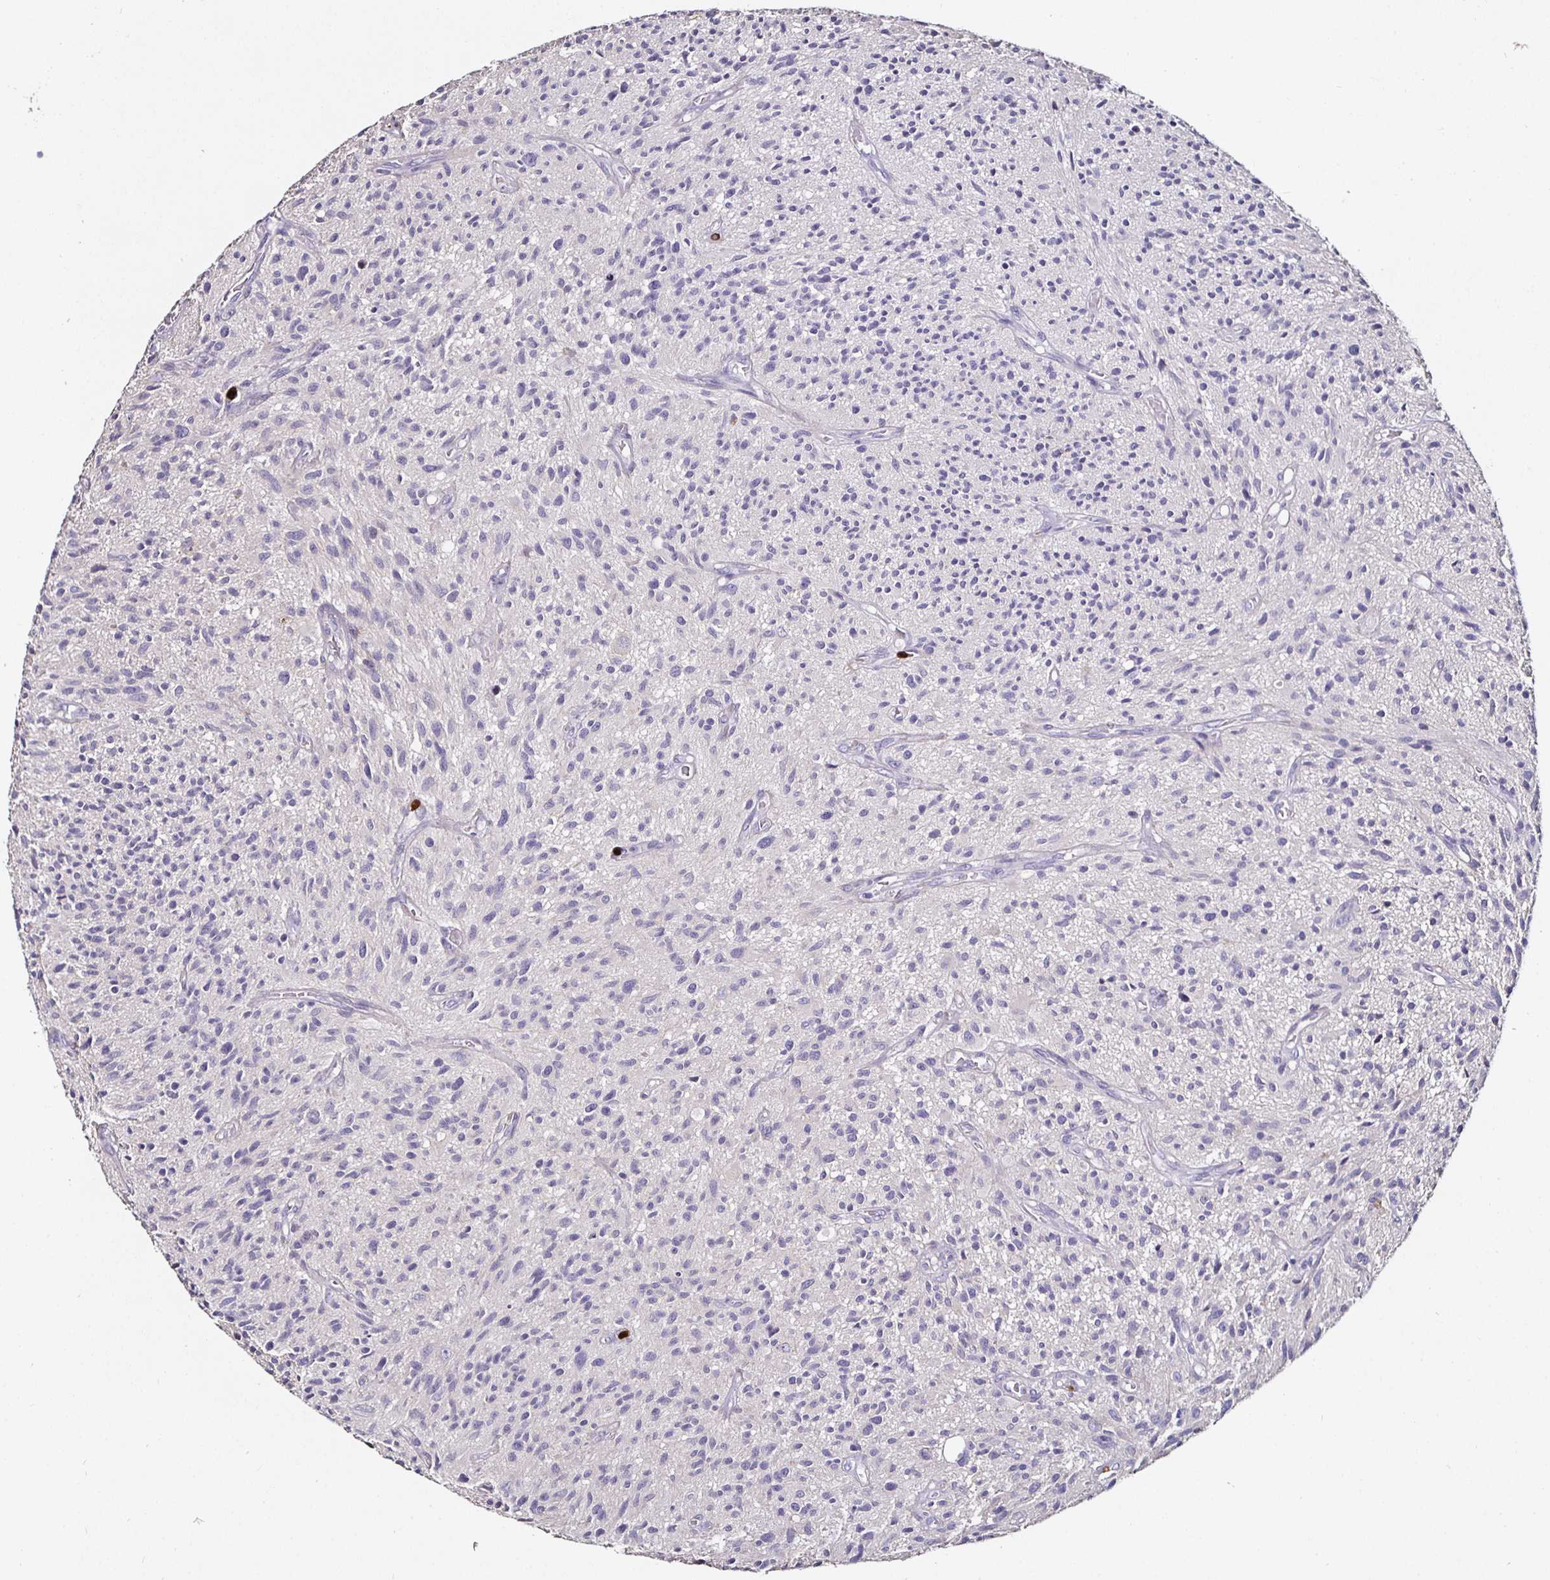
{"staining": {"intensity": "negative", "quantity": "none", "location": "none"}, "tissue": "glioma", "cell_type": "Tumor cells", "image_type": "cancer", "snomed": [{"axis": "morphology", "description": "Glioma, malignant, High grade"}, {"axis": "topography", "description": "Brain"}], "caption": "Immunohistochemical staining of human glioma reveals no significant positivity in tumor cells.", "gene": "TLR4", "patient": {"sex": "male", "age": 75}}